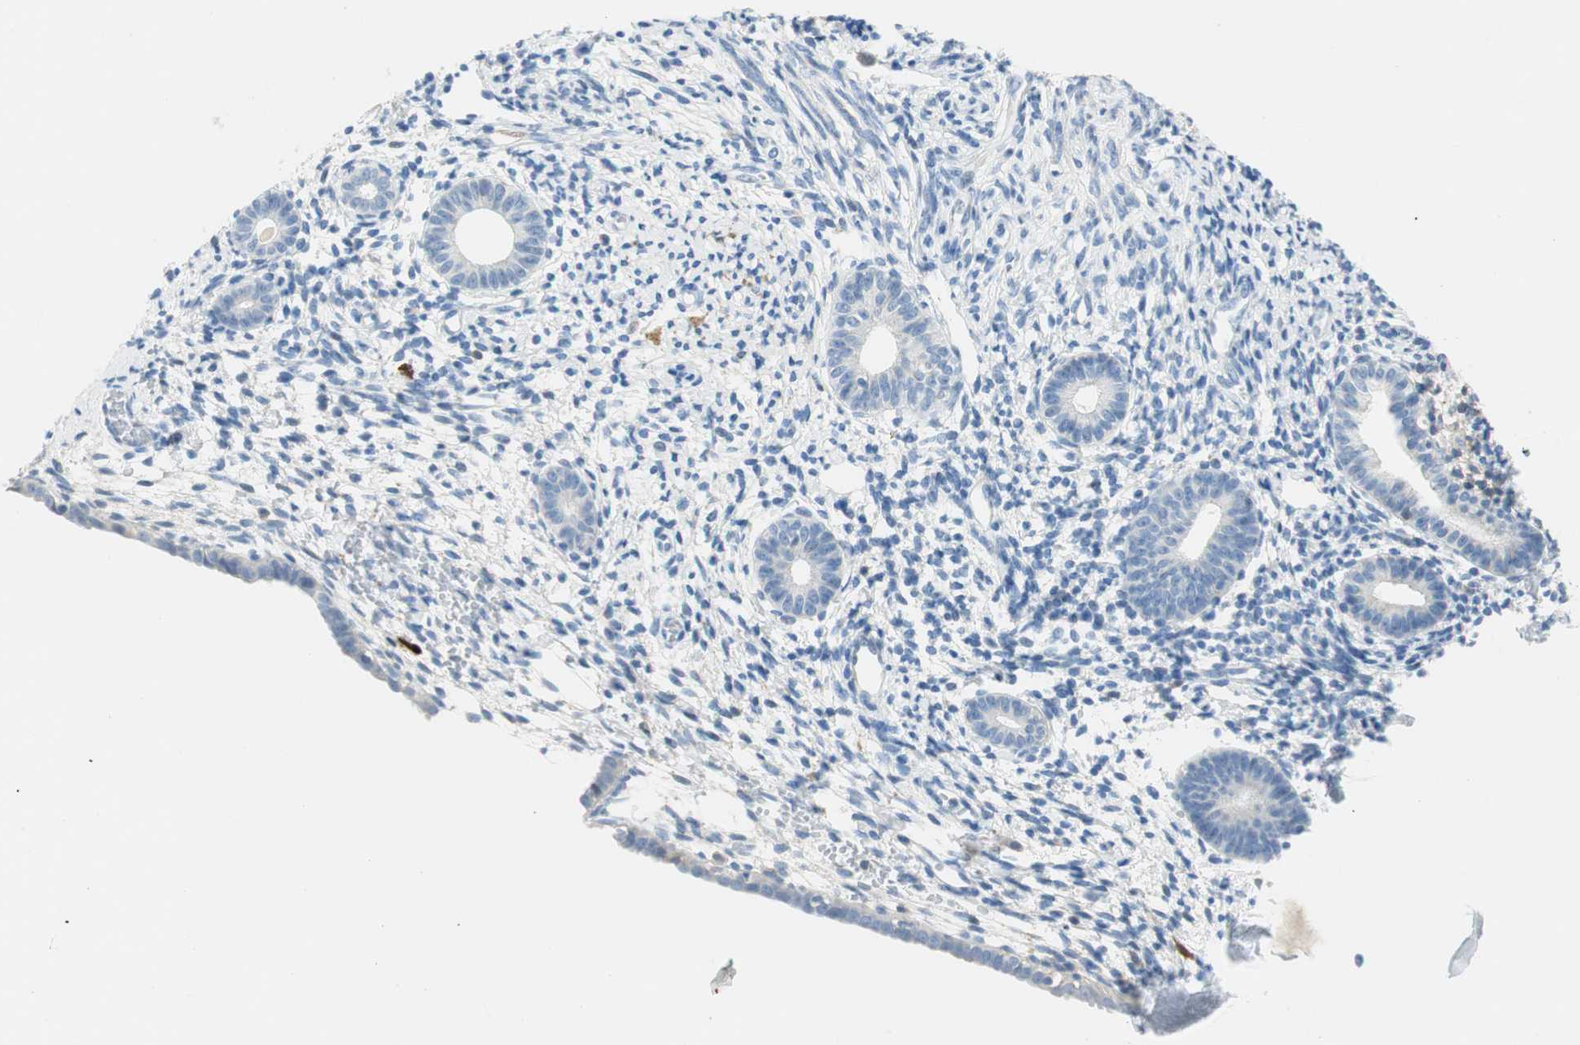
{"staining": {"intensity": "negative", "quantity": "none", "location": "none"}, "tissue": "endometrium", "cell_type": "Cells in endometrial stroma", "image_type": "normal", "snomed": [{"axis": "morphology", "description": "Normal tissue, NOS"}, {"axis": "topography", "description": "Endometrium"}], "caption": "IHC of normal endometrium exhibits no expression in cells in endometrial stroma. The staining was performed using DAB to visualize the protein expression in brown, while the nuclei were stained in blue with hematoxylin (Magnification: 20x).", "gene": "PTTG1", "patient": {"sex": "female", "age": 71}}